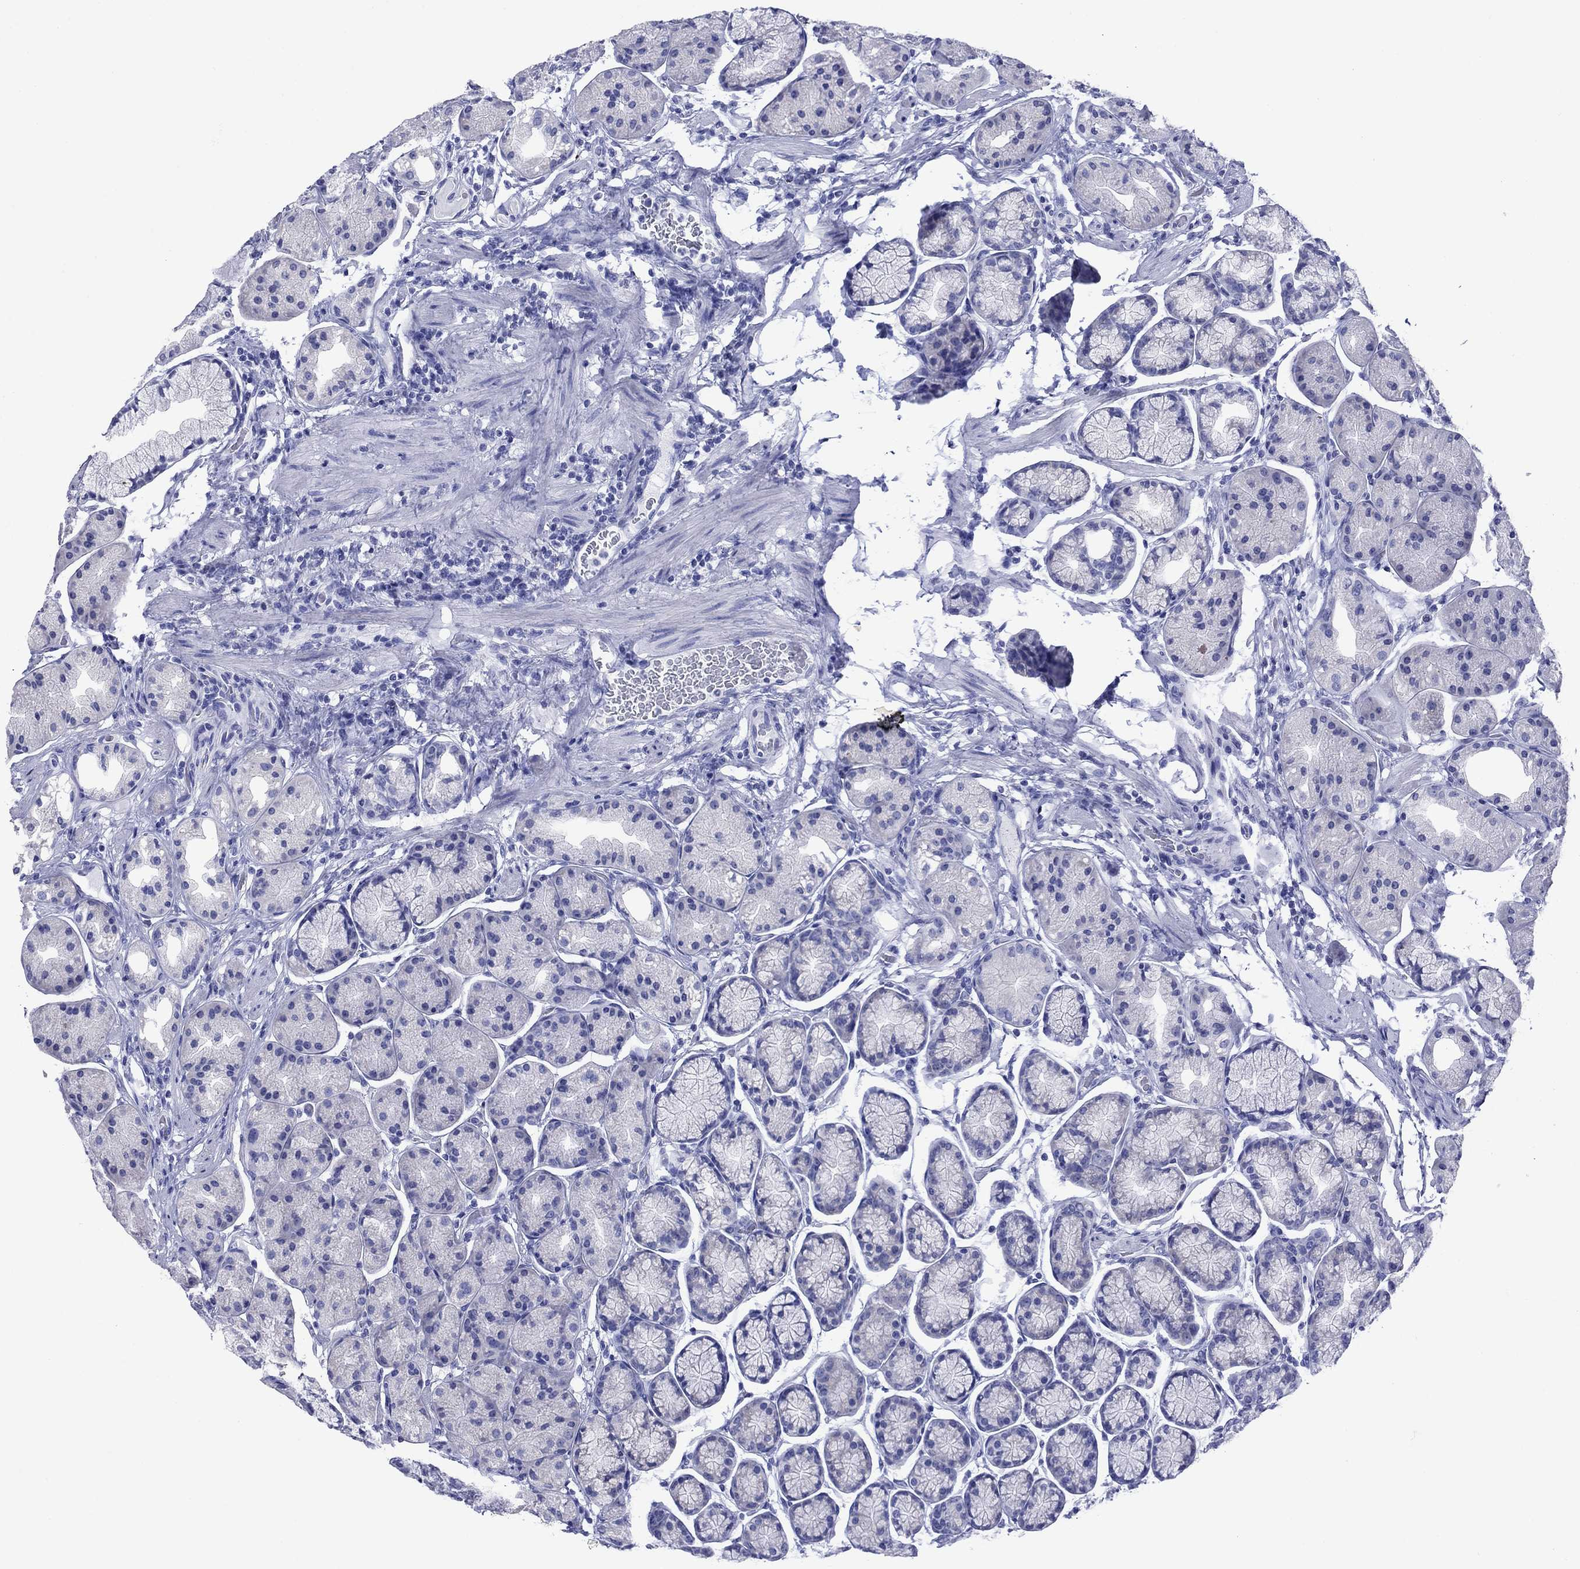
{"staining": {"intensity": "weak", "quantity": "<25%", "location": "cytoplasmic/membranous"}, "tissue": "stomach", "cell_type": "Glandular cells", "image_type": "normal", "snomed": [{"axis": "morphology", "description": "Normal tissue, NOS"}, {"axis": "morphology", "description": "Adenocarcinoma, NOS"}, {"axis": "morphology", "description": "Adenocarcinoma, High grade"}, {"axis": "topography", "description": "Stomach, upper"}, {"axis": "topography", "description": "Stomach"}], "caption": "DAB immunohistochemical staining of unremarkable stomach shows no significant positivity in glandular cells.", "gene": "GIP", "patient": {"sex": "female", "age": 65}}